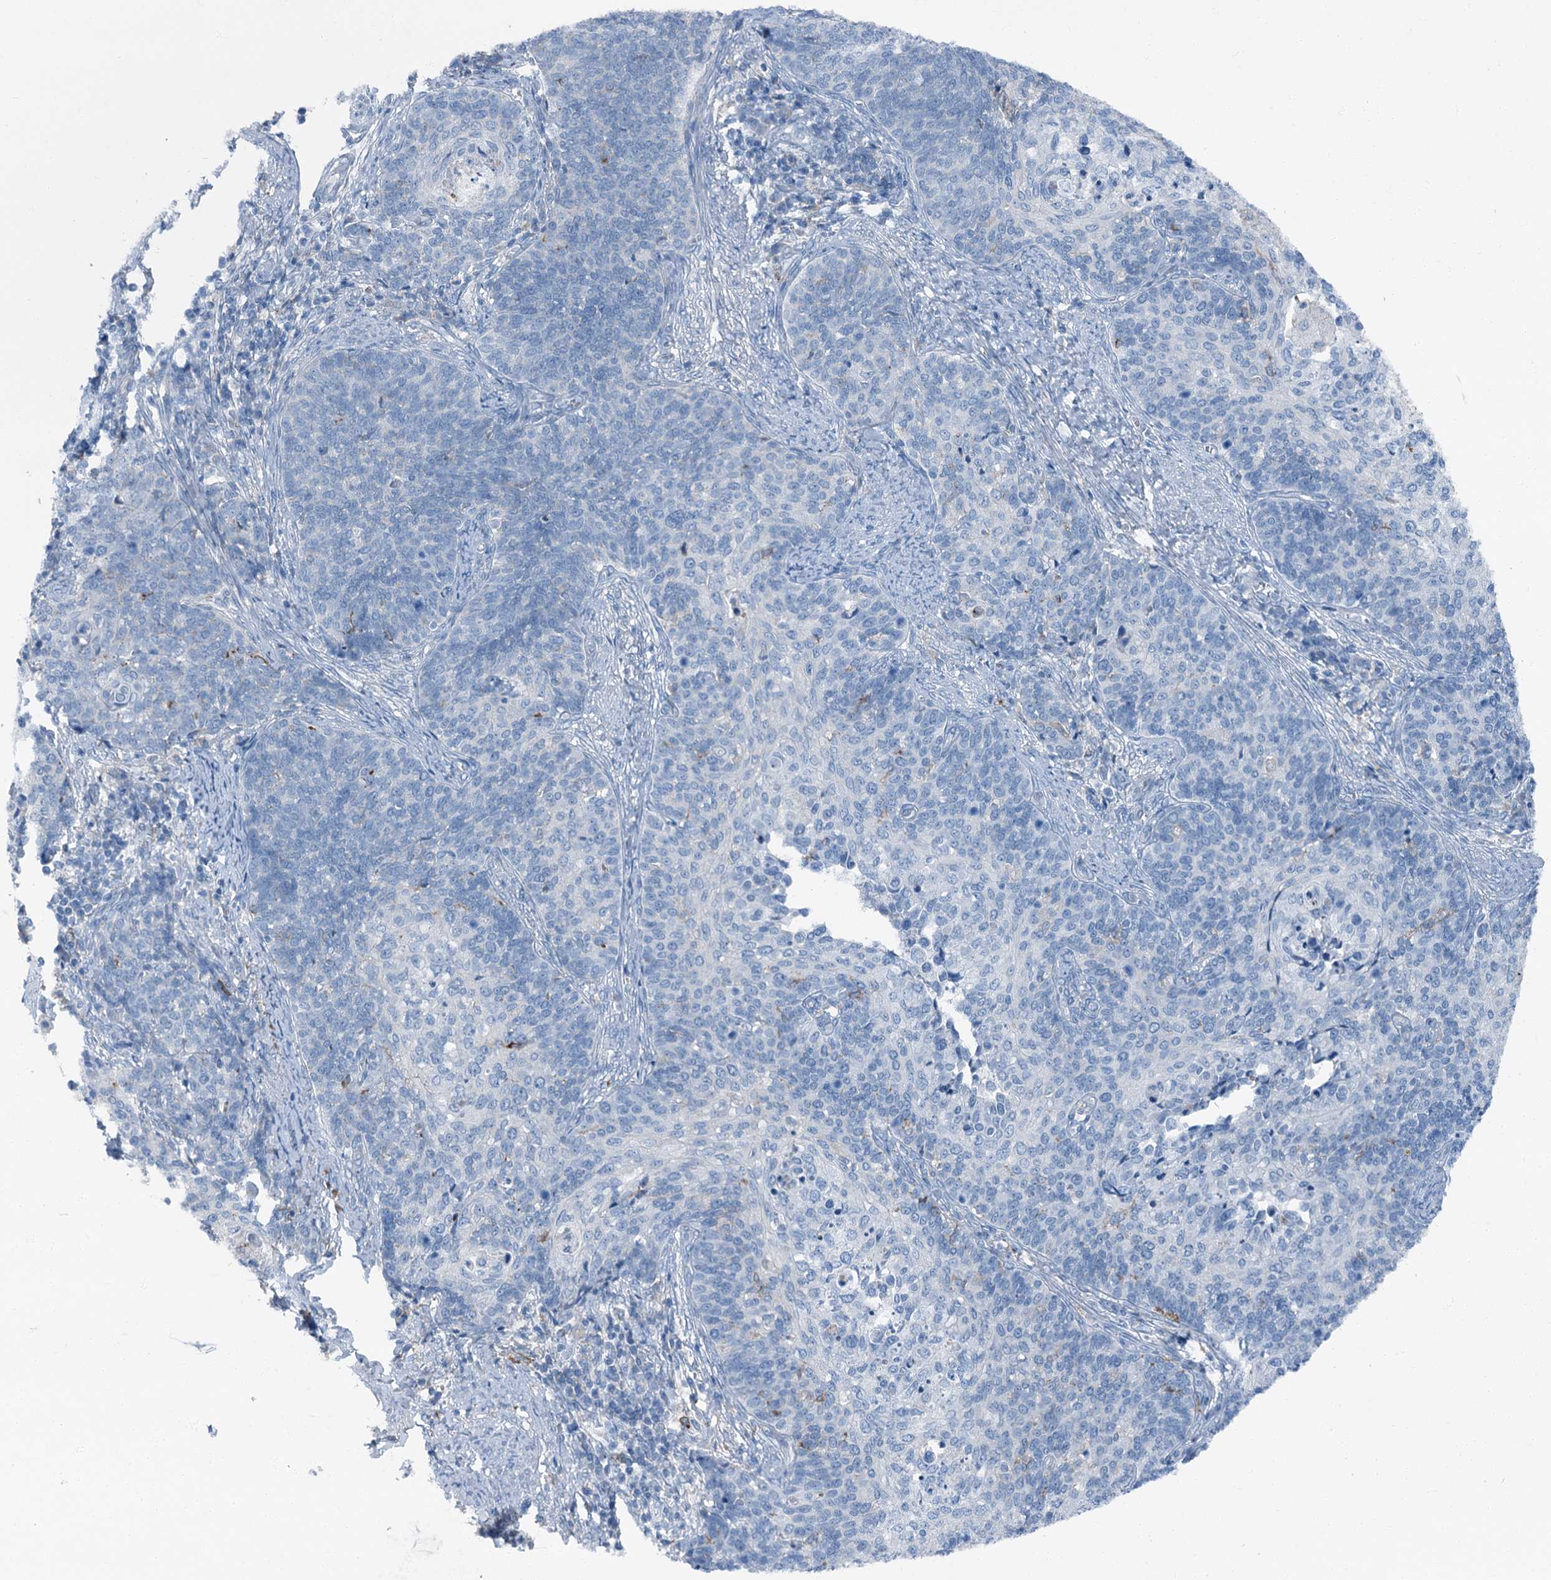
{"staining": {"intensity": "negative", "quantity": "none", "location": "none"}, "tissue": "cervical cancer", "cell_type": "Tumor cells", "image_type": "cancer", "snomed": [{"axis": "morphology", "description": "Squamous cell carcinoma, NOS"}, {"axis": "topography", "description": "Cervix"}], "caption": "Histopathology image shows no protein positivity in tumor cells of cervical squamous cell carcinoma tissue. (DAB (3,3'-diaminobenzidine) immunohistochemistry (IHC), high magnification).", "gene": "AXL", "patient": {"sex": "female", "age": 39}}